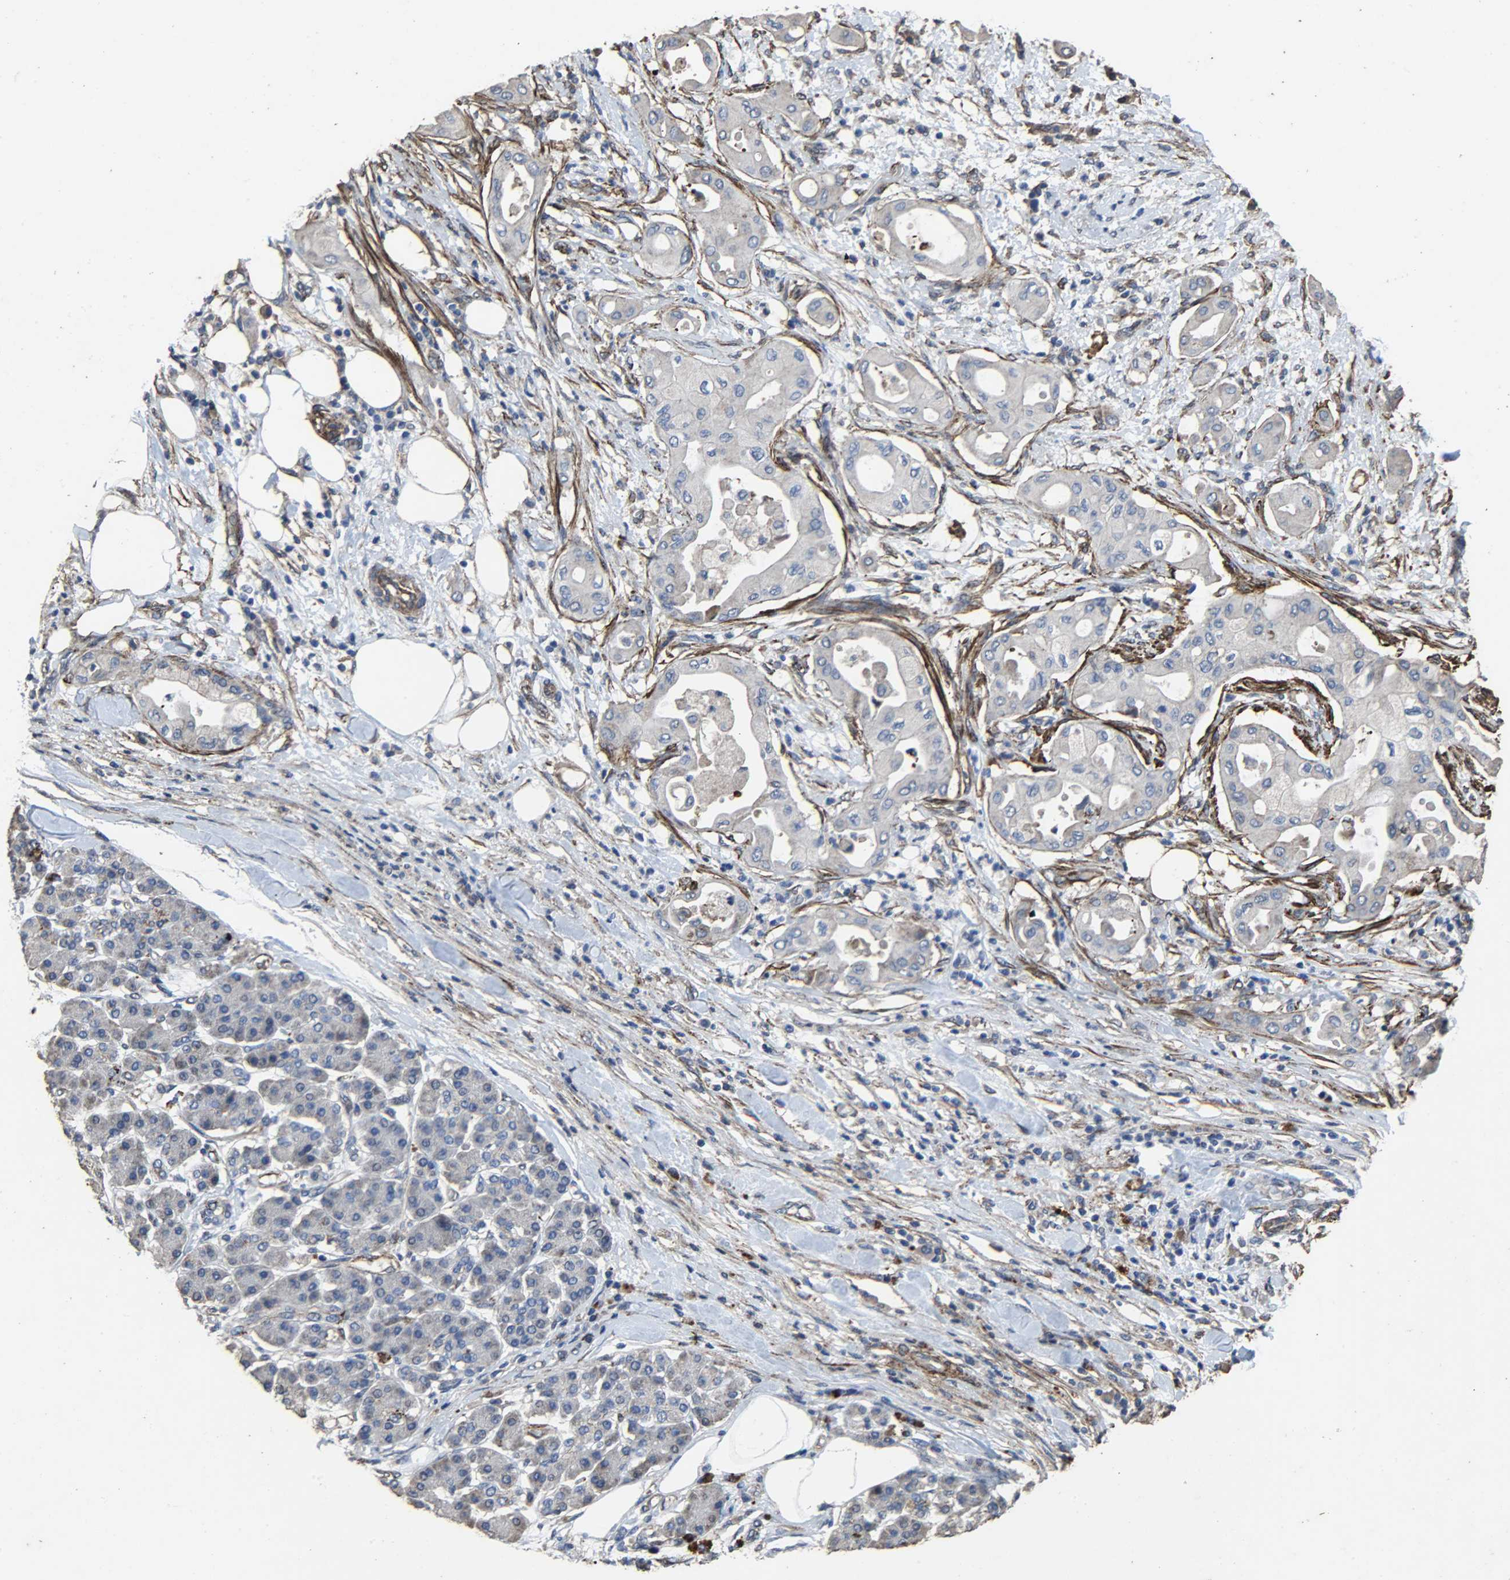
{"staining": {"intensity": "negative", "quantity": "none", "location": "none"}, "tissue": "pancreatic cancer", "cell_type": "Tumor cells", "image_type": "cancer", "snomed": [{"axis": "morphology", "description": "Adenocarcinoma, NOS"}, {"axis": "morphology", "description": "Adenocarcinoma, metastatic, NOS"}, {"axis": "topography", "description": "Lymph node"}, {"axis": "topography", "description": "Pancreas"}, {"axis": "topography", "description": "Duodenum"}], "caption": "Metastatic adenocarcinoma (pancreatic) was stained to show a protein in brown. There is no significant staining in tumor cells.", "gene": "TPM4", "patient": {"sex": "female", "age": 64}}